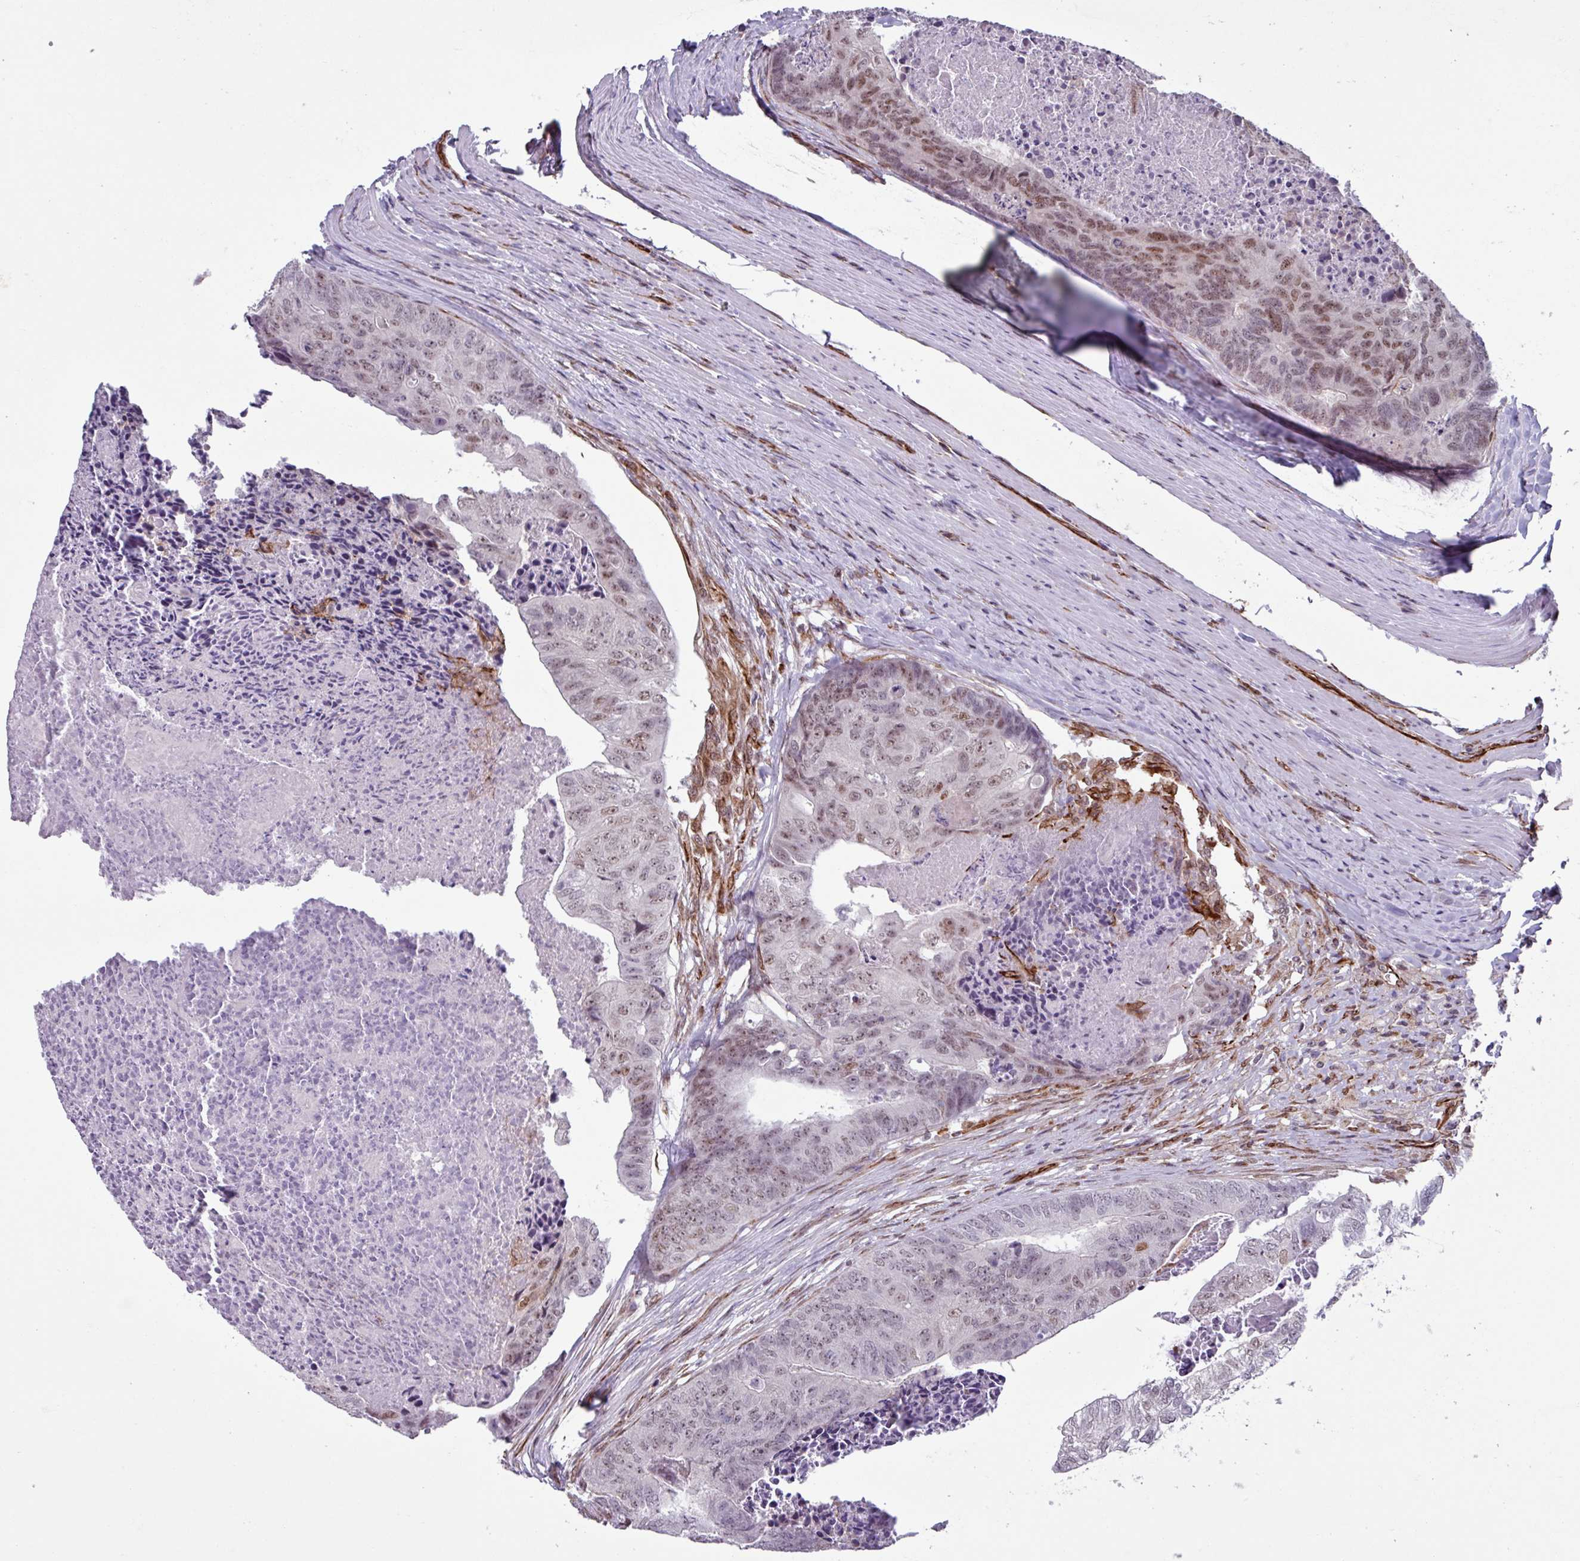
{"staining": {"intensity": "moderate", "quantity": "25%-75%", "location": "nuclear"}, "tissue": "colorectal cancer", "cell_type": "Tumor cells", "image_type": "cancer", "snomed": [{"axis": "morphology", "description": "Adenocarcinoma, NOS"}, {"axis": "topography", "description": "Colon"}], "caption": "Brown immunohistochemical staining in human colorectal cancer reveals moderate nuclear expression in about 25%-75% of tumor cells.", "gene": "CHD3", "patient": {"sex": "female", "age": 67}}